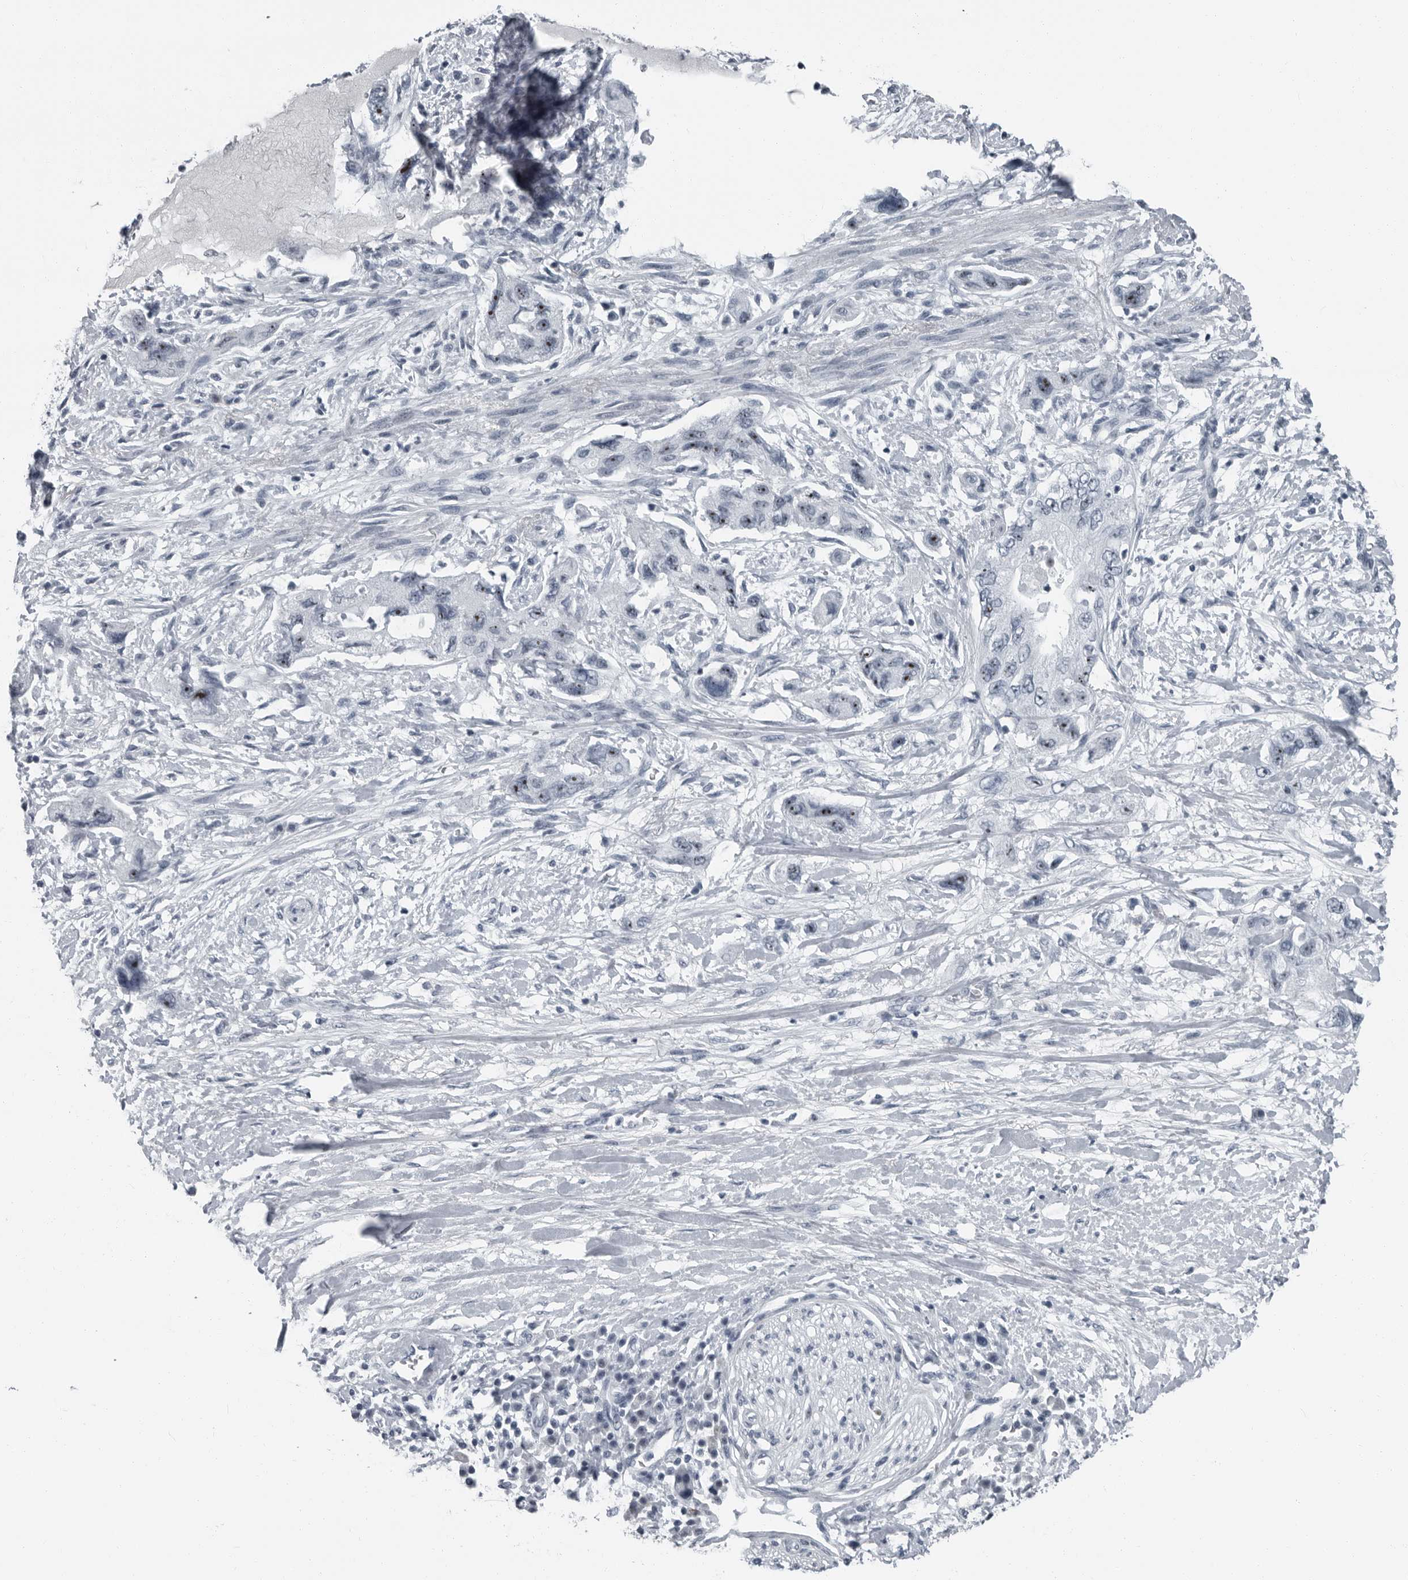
{"staining": {"intensity": "moderate", "quantity": ">75%", "location": "nuclear"}, "tissue": "pancreatic cancer", "cell_type": "Tumor cells", "image_type": "cancer", "snomed": [{"axis": "morphology", "description": "Adenocarcinoma, NOS"}, {"axis": "topography", "description": "Pancreas"}], "caption": "This histopathology image shows immunohistochemistry staining of adenocarcinoma (pancreatic), with medium moderate nuclear staining in approximately >75% of tumor cells.", "gene": "PDCD11", "patient": {"sex": "female", "age": 73}}